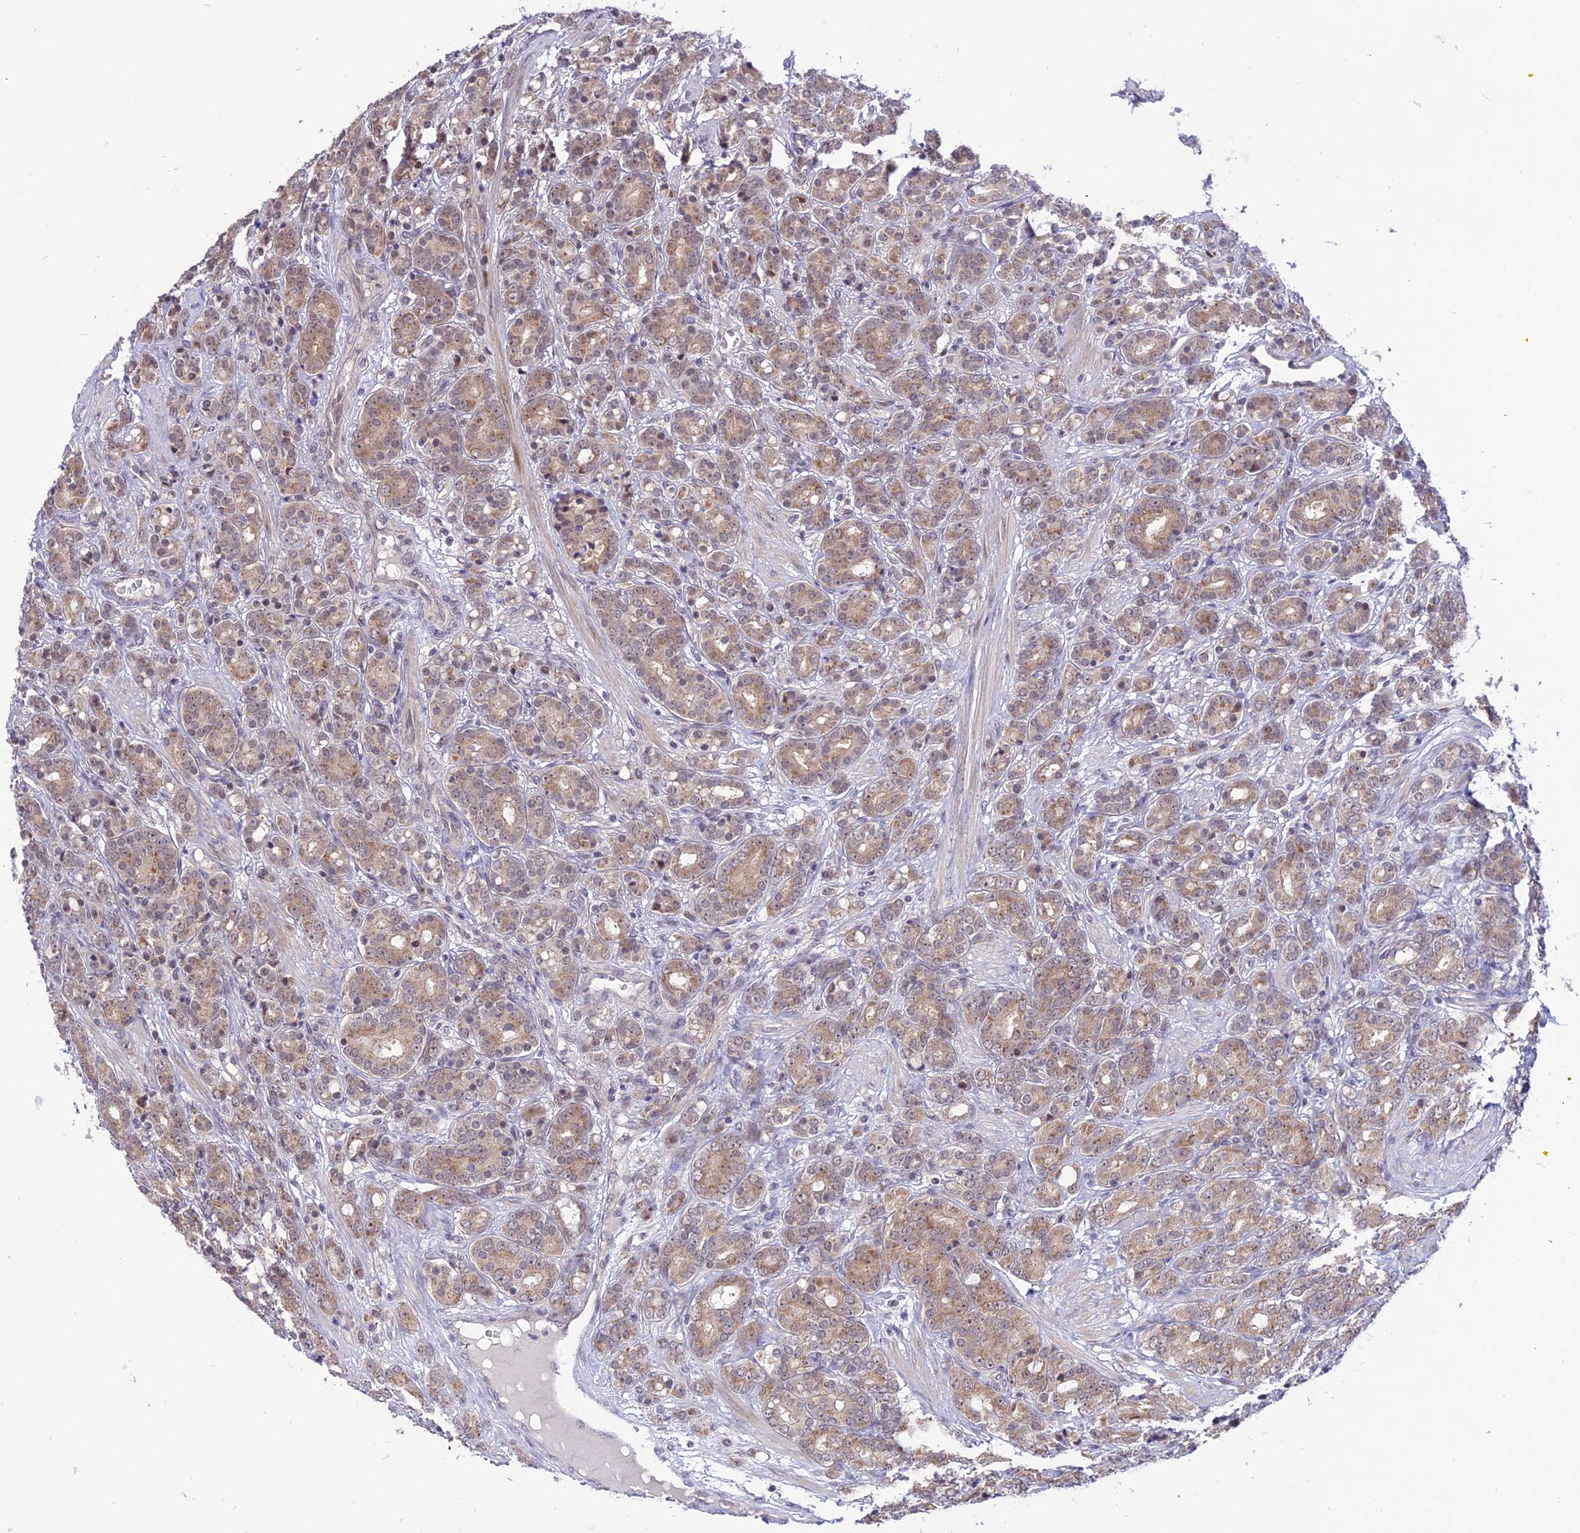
{"staining": {"intensity": "moderate", "quantity": ">75%", "location": "cytoplasmic/membranous"}, "tissue": "prostate cancer", "cell_type": "Tumor cells", "image_type": "cancer", "snomed": [{"axis": "morphology", "description": "Adenocarcinoma, High grade"}, {"axis": "topography", "description": "Prostate"}], "caption": "Immunohistochemistry of prostate cancer exhibits medium levels of moderate cytoplasmic/membranous staining in approximately >75% of tumor cells. (DAB (3,3'-diaminobenzidine) IHC, brown staining for protein, blue staining for nuclei).", "gene": "ZNF837", "patient": {"sex": "male", "age": 62}}